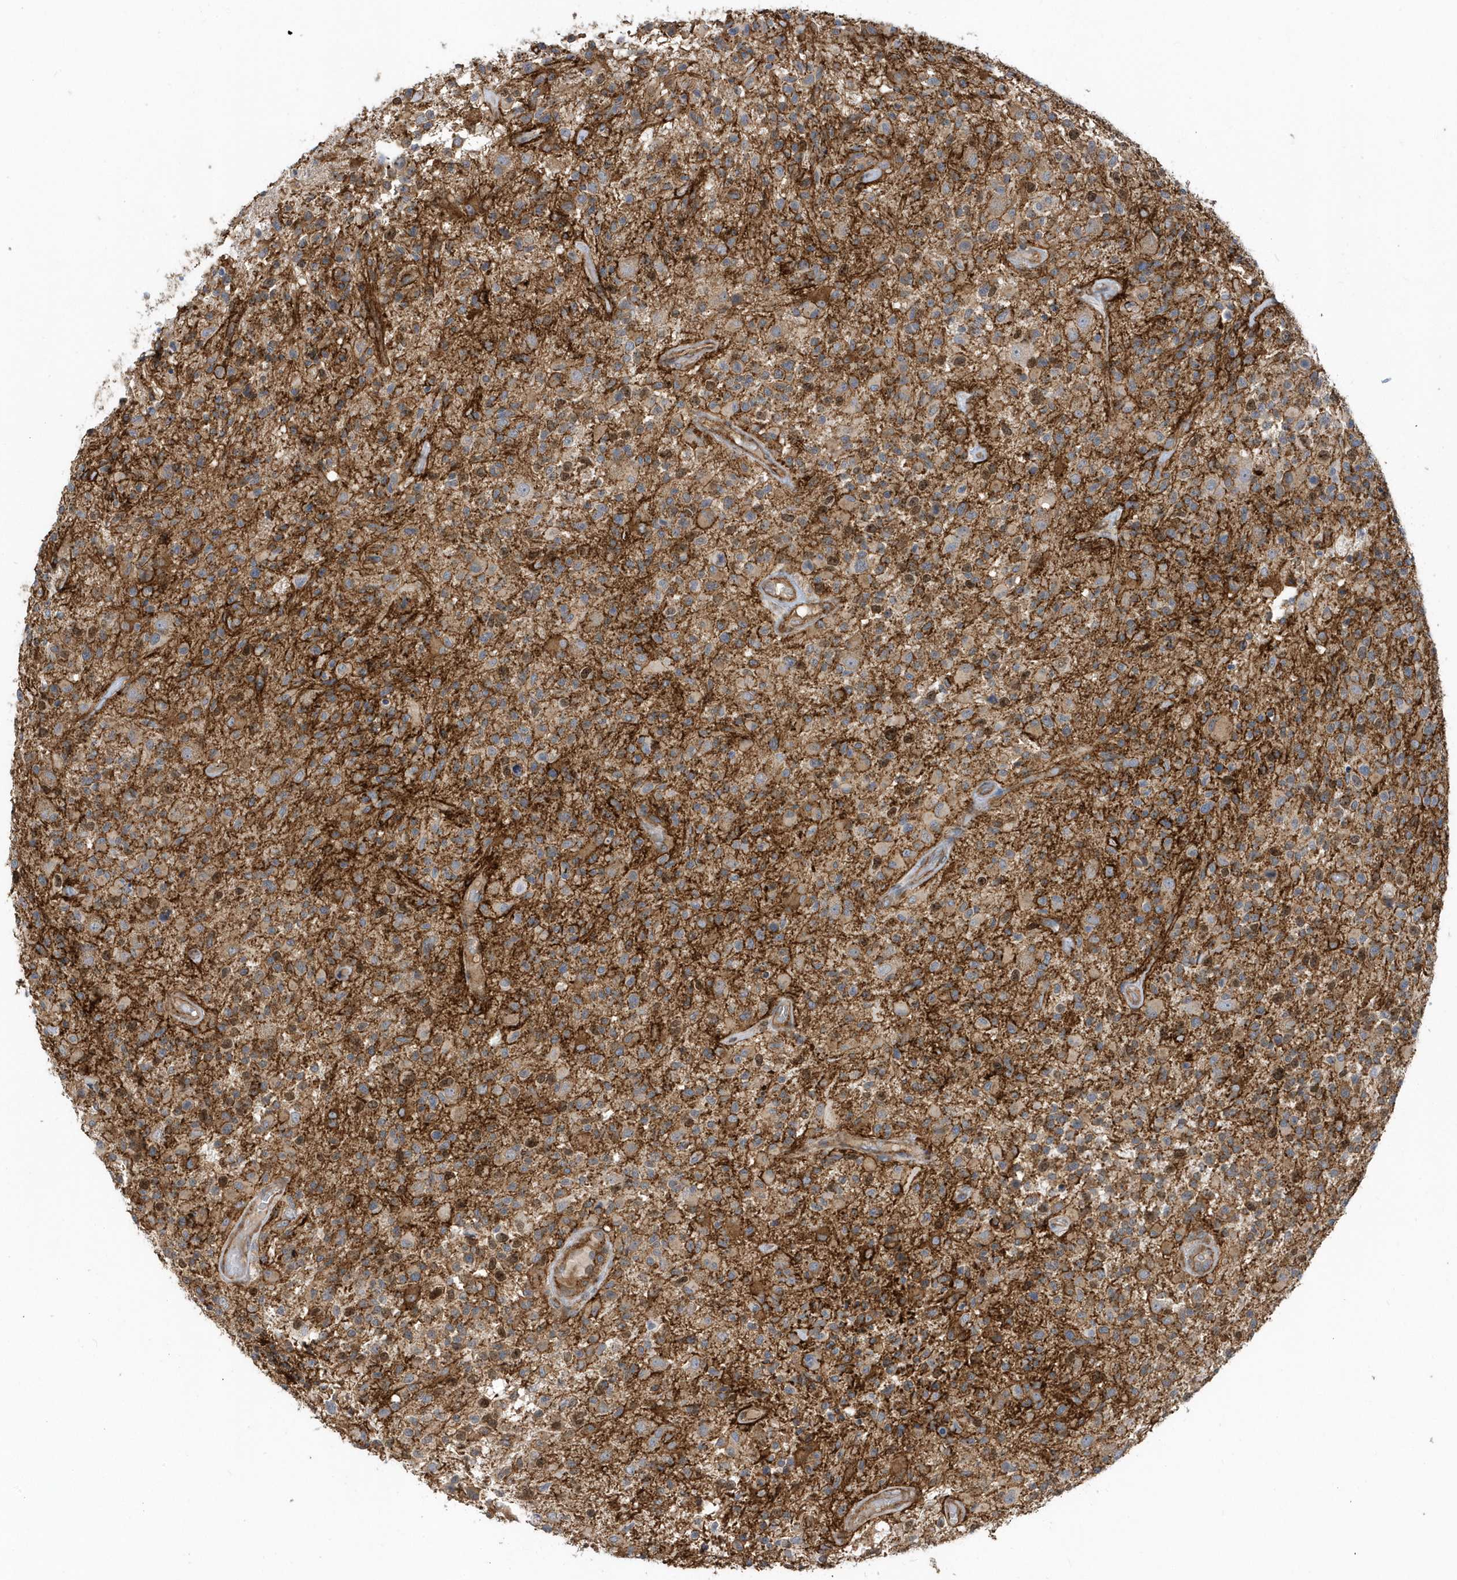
{"staining": {"intensity": "moderate", "quantity": "<25%", "location": "cytoplasmic/membranous,nuclear"}, "tissue": "glioma", "cell_type": "Tumor cells", "image_type": "cancer", "snomed": [{"axis": "morphology", "description": "Glioma, malignant, High grade"}, {"axis": "morphology", "description": "Glioblastoma, NOS"}, {"axis": "topography", "description": "Brain"}], "caption": "Human malignant glioma (high-grade) stained with a brown dye displays moderate cytoplasmic/membranous and nuclear positive expression in approximately <25% of tumor cells.", "gene": "HRH4", "patient": {"sex": "male", "age": 60}}